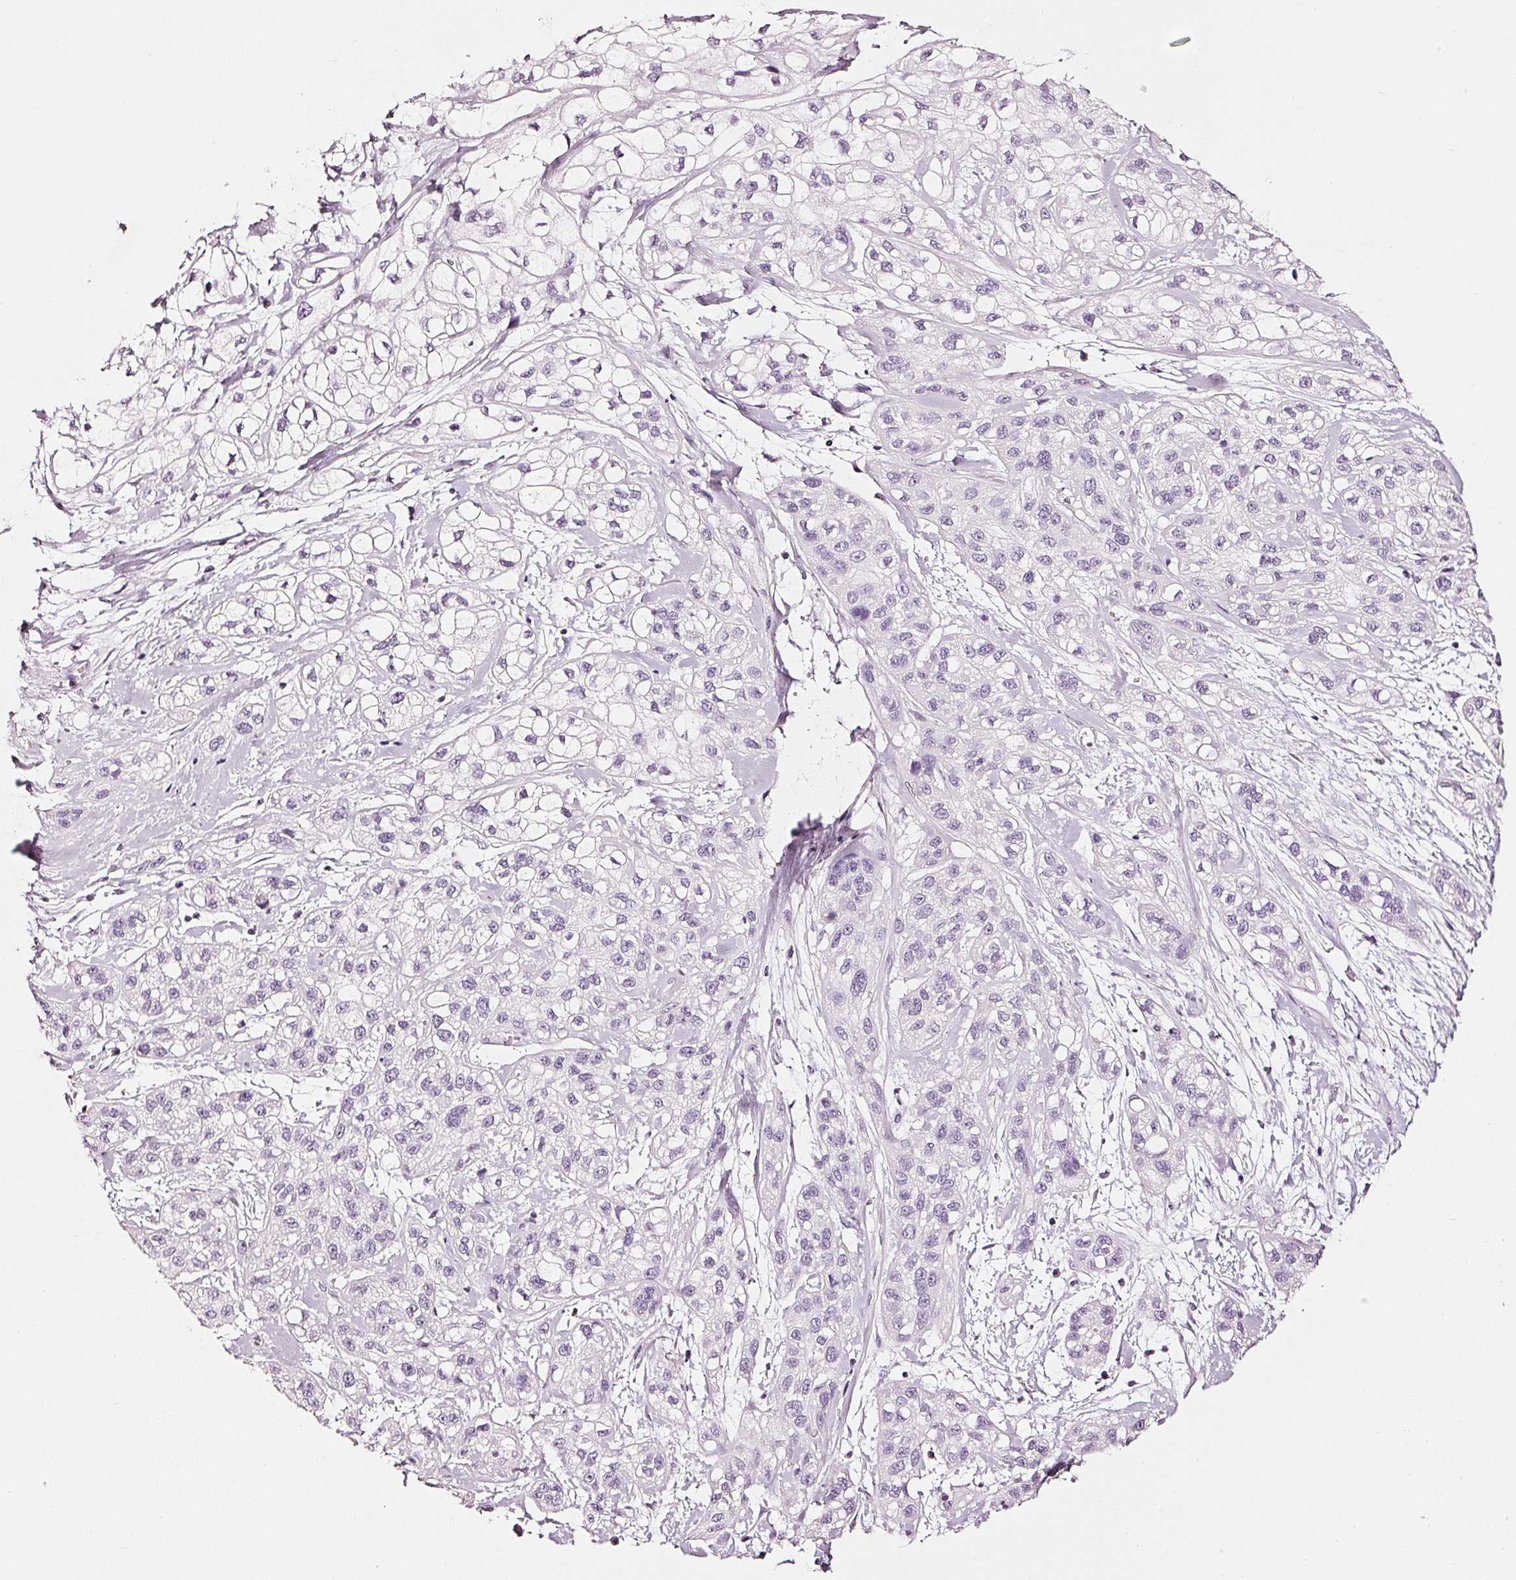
{"staining": {"intensity": "negative", "quantity": "none", "location": "none"}, "tissue": "skin cancer", "cell_type": "Tumor cells", "image_type": "cancer", "snomed": [{"axis": "morphology", "description": "Squamous cell carcinoma, NOS"}, {"axis": "topography", "description": "Skin"}], "caption": "Immunohistochemistry (IHC) micrograph of skin cancer (squamous cell carcinoma) stained for a protein (brown), which demonstrates no staining in tumor cells.", "gene": "CNP", "patient": {"sex": "male", "age": 82}}